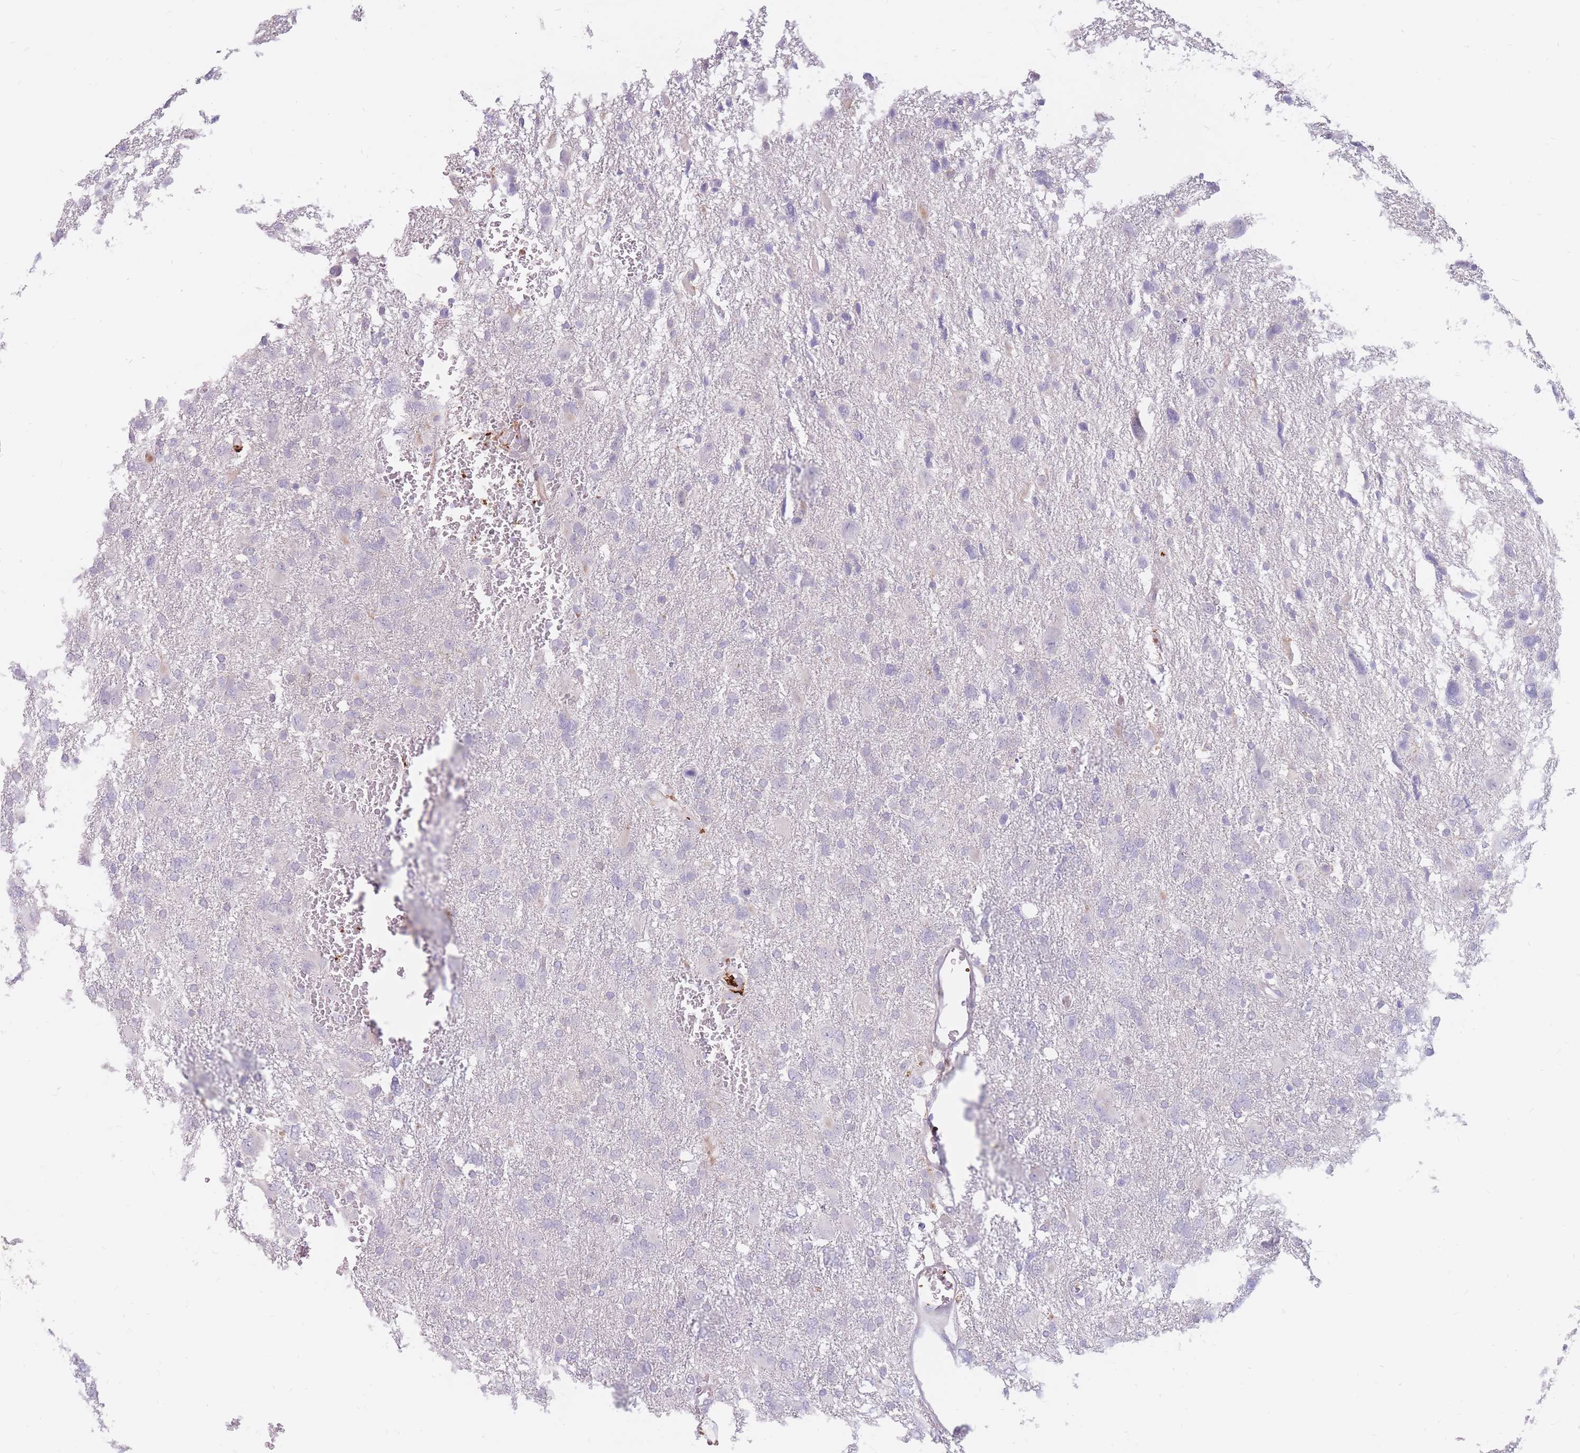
{"staining": {"intensity": "negative", "quantity": "none", "location": "none"}, "tissue": "glioma", "cell_type": "Tumor cells", "image_type": "cancer", "snomed": [{"axis": "morphology", "description": "Glioma, malignant, High grade"}, {"axis": "topography", "description": "Brain"}], "caption": "A high-resolution histopathology image shows immunohistochemistry staining of high-grade glioma (malignant), which shows no significant positivity in tumor cells.", "gene": "PTGDR", "patient": {"sex": "male", "age": 61}}